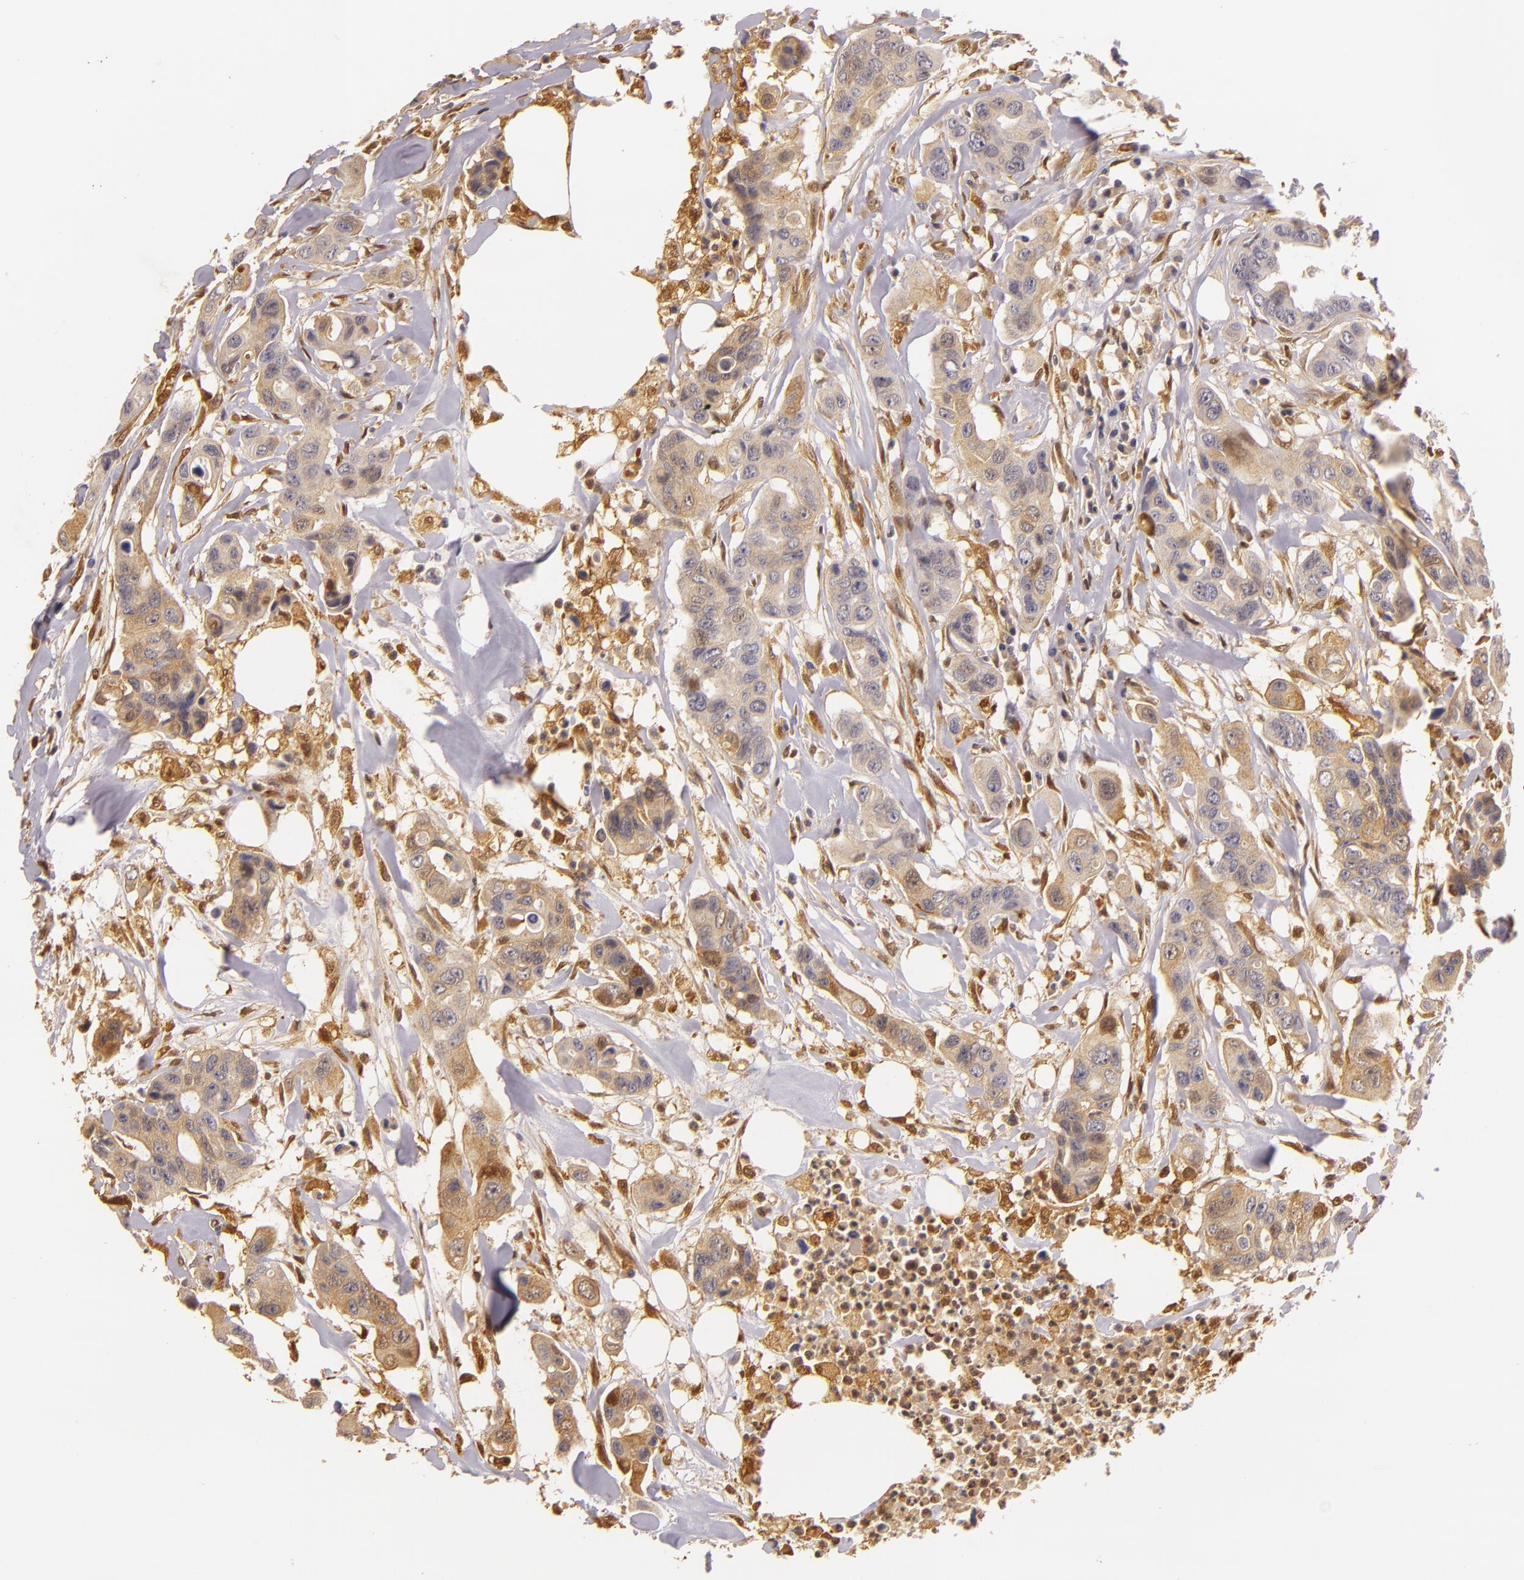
{"staining": {"intensity": "moderate", "quantity": ">75%", "location": "cytoplasmic/membranous"}, "tissue": "colorectal cancer", "cell_type": "Tumor cells", "image_type": "cancer", "snomed": [{"axis": "morphology", "description": "Adenocarcinoma, NOS"}, {"axis": "topography", "description": "Colon"}], "caption": "This photomicrograph shows immunohistochemistry staining of human colorectal adenocarcinoma, with medium moderate cytoplasmic/membranous expression in approximately >75% of tumor cells.", "gene": "TOM1", "patient": {"sex": "female", "age": 70}}